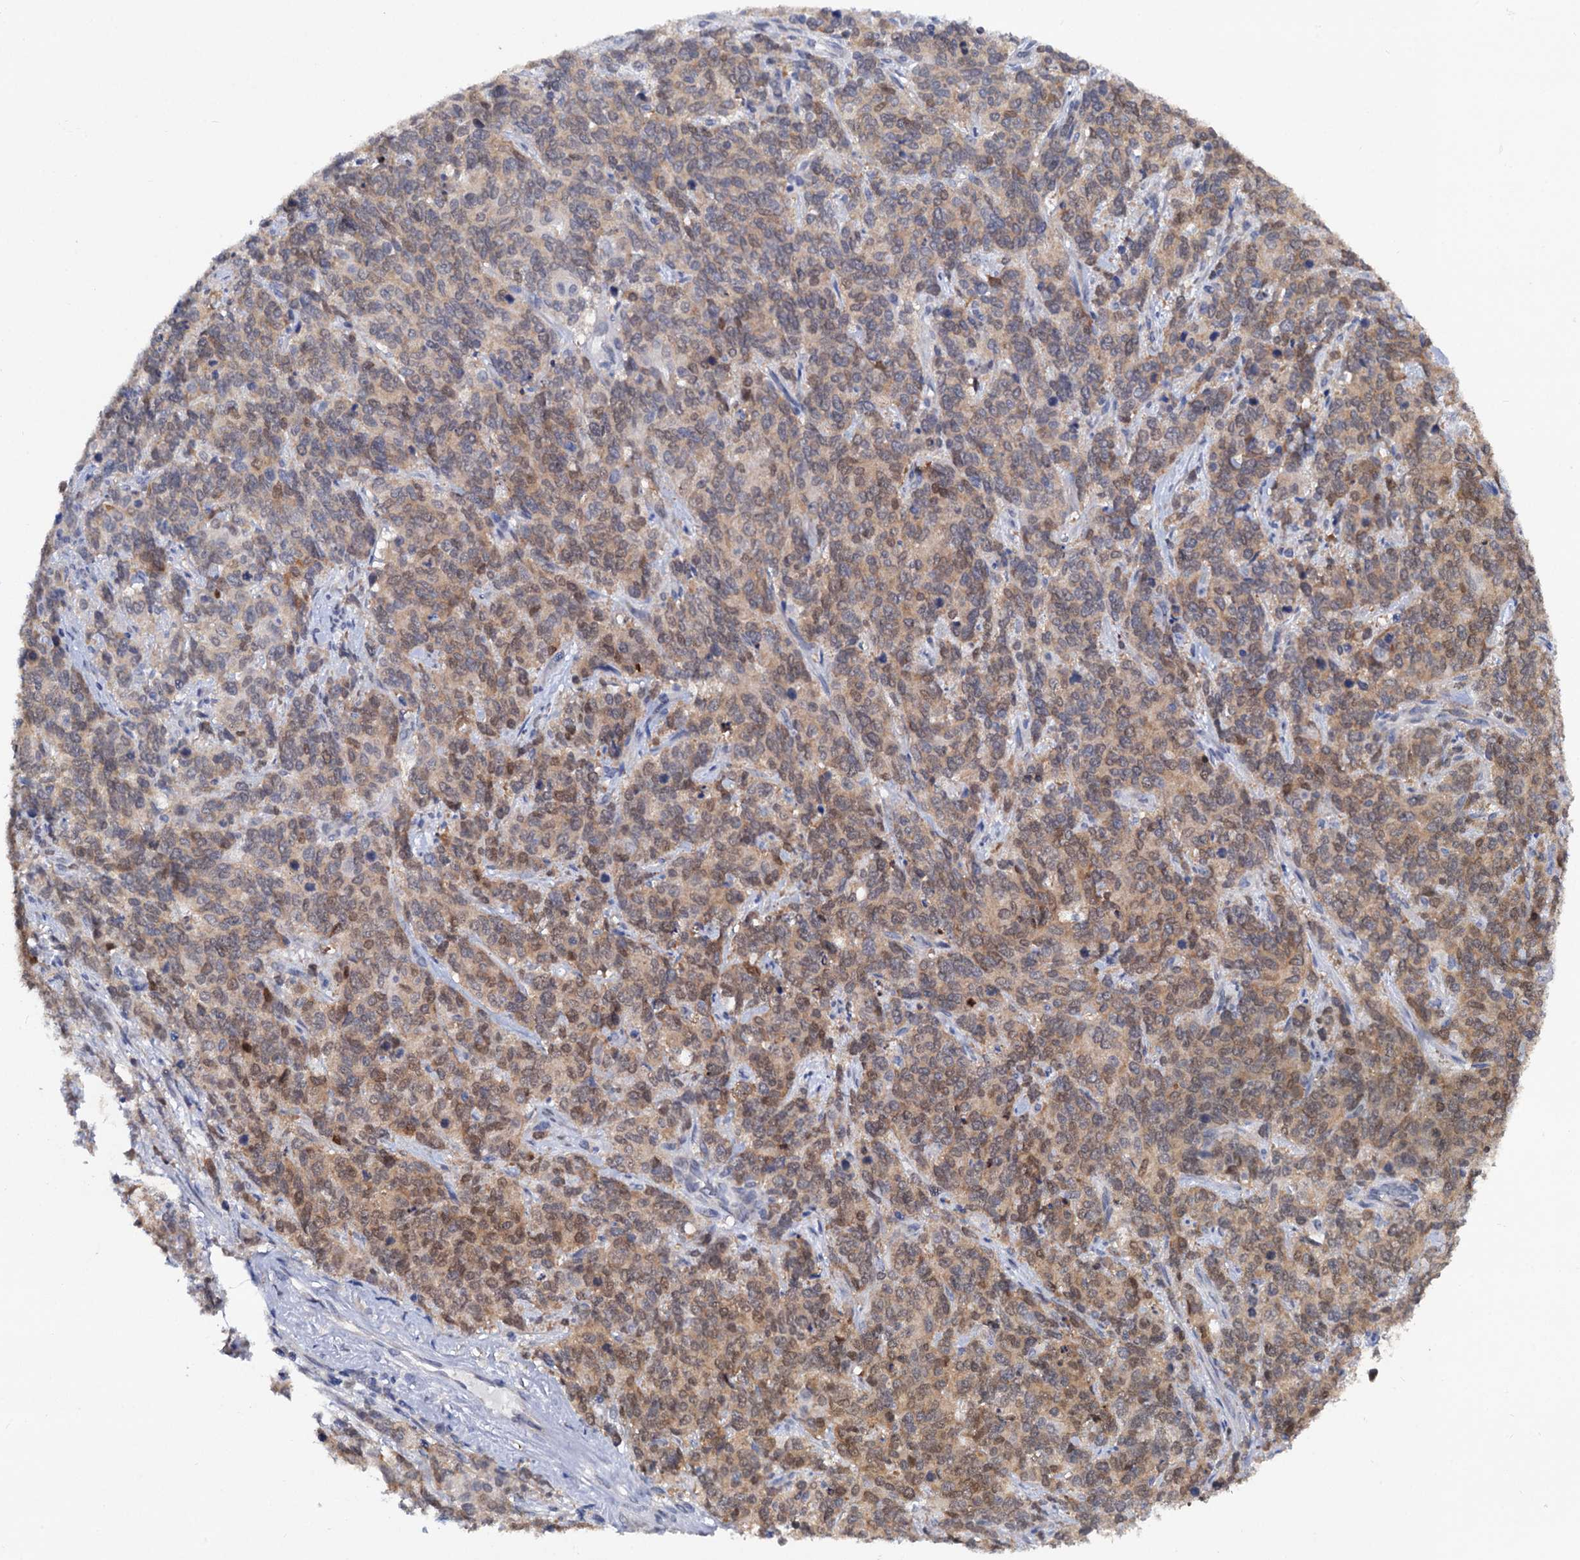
{"staining": {"intensity": "moderate", "quantity": ">75%", "location": "cytoplasmic/membranous,nuclear"}, "tissue": "cervical cancer", "cell_type": "Tumor cells", "image_type": "cancer", "snomed": [{"axis": "morphology", "description": "Squamous cell carcinoma, NOS"}, {"axis": "topography", "description": "Cervix"}], "caption": "DAB immunohistochemical staining of cervical squamous cell carcinoma reveals moderate cytoplasmic/membranous and nuclear protein staining in approximately >75% of tumor cells.", "gene": "CAPRIN2", "patient": {"sex": "female", "age": 60}}